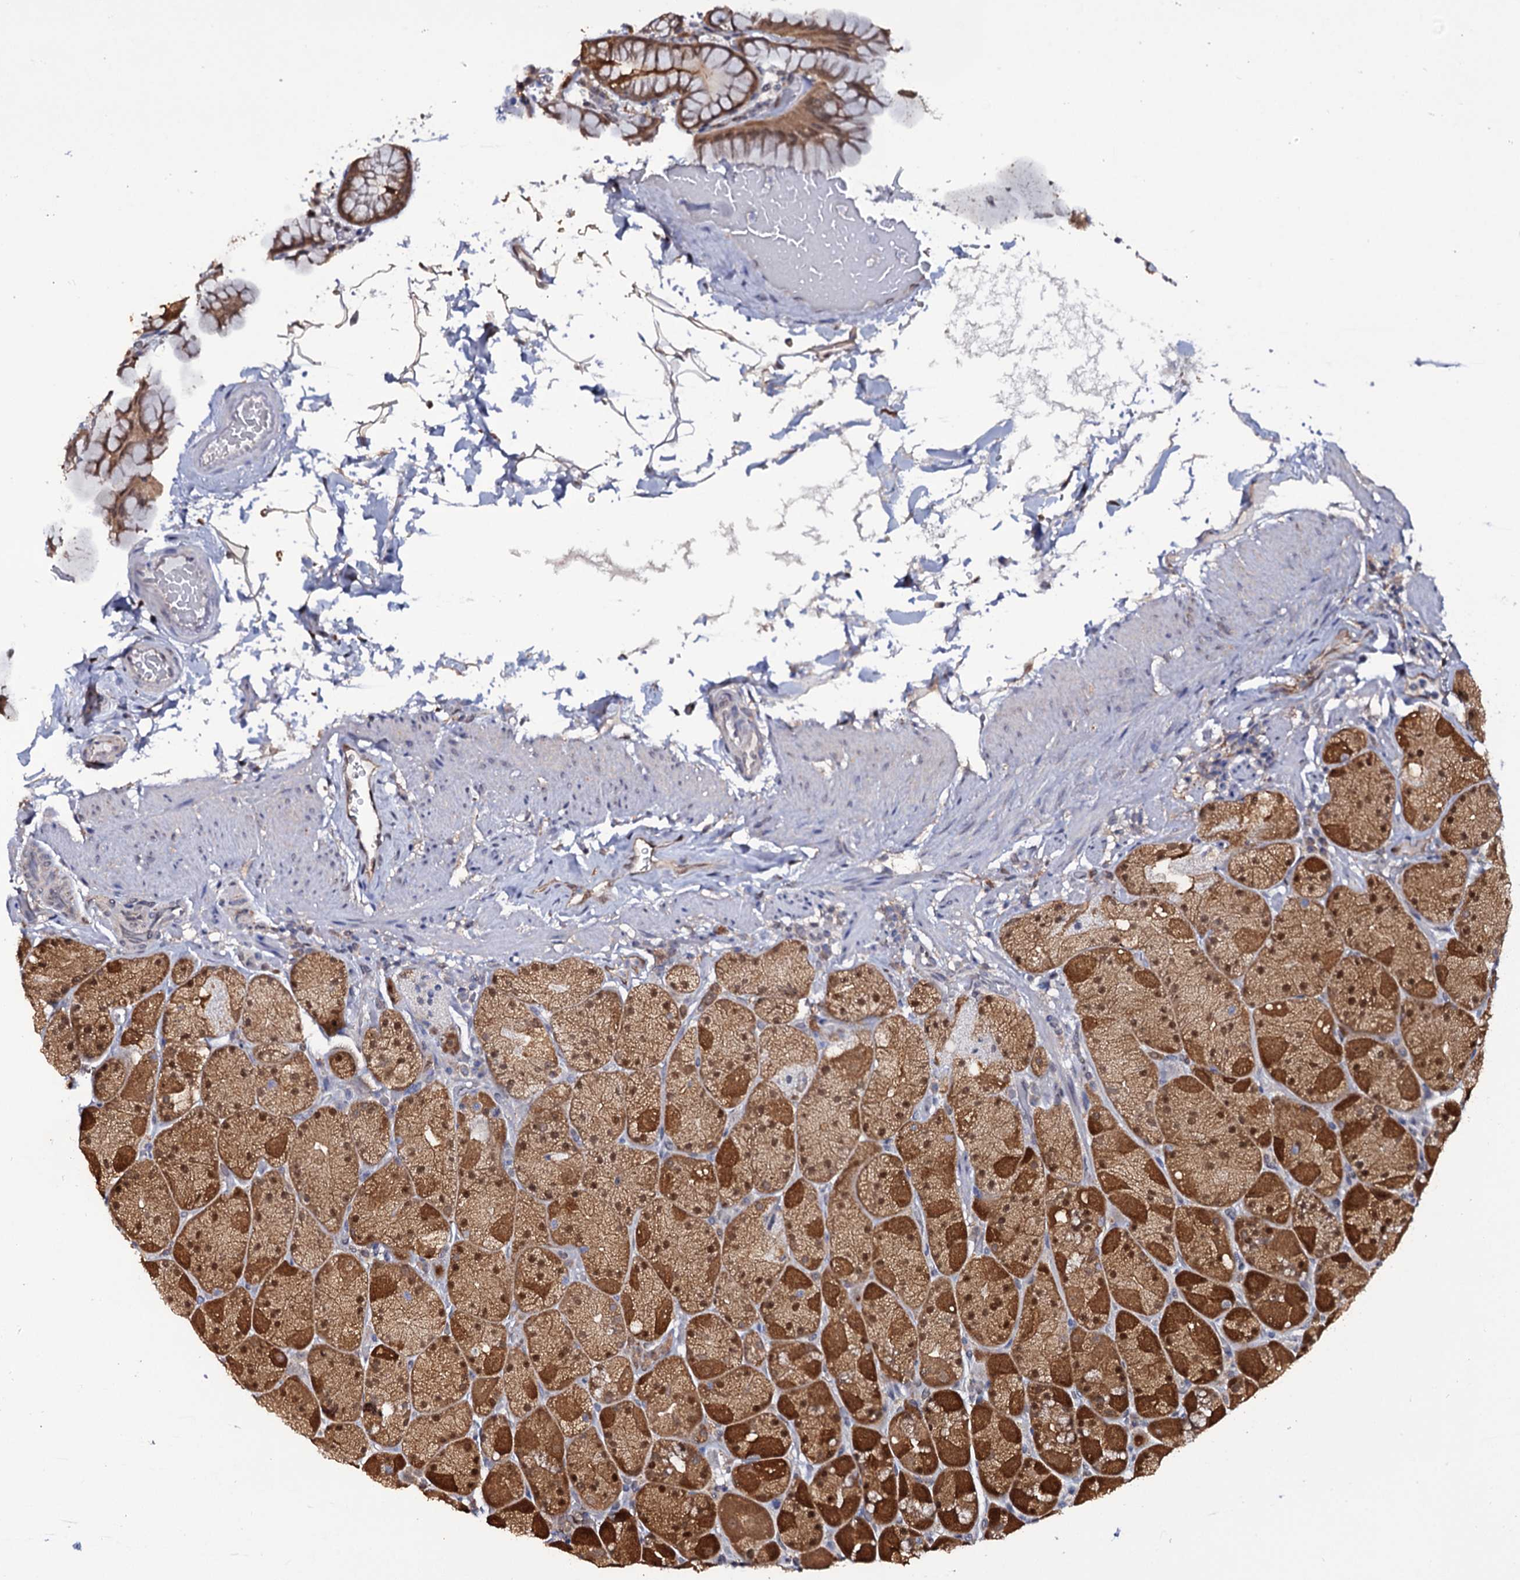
{"staining": {"intensity": "strong", "quantity": ">75%", "location": "cytoplasmic/membranous,nuclear"}, "tissue": "stomach", "cell_type": "Glandular cells", "image_type": "normal", "snomed": [{"axis": "morphology", "description": "Normal tissue, NOS"}, {"axis": "topography", "description": "Stomach, upper"}, {"axis": "topography", "description": "Stomach, lower"}], "caption": "Benign stomach displays strong cytoplasmic/membranous,nuclear expression in approximately >75% of glandular cells, visualized by immunohistochemistry.", "gene": "CRYL1", "patient": {"sex": "male", "age": 67}}